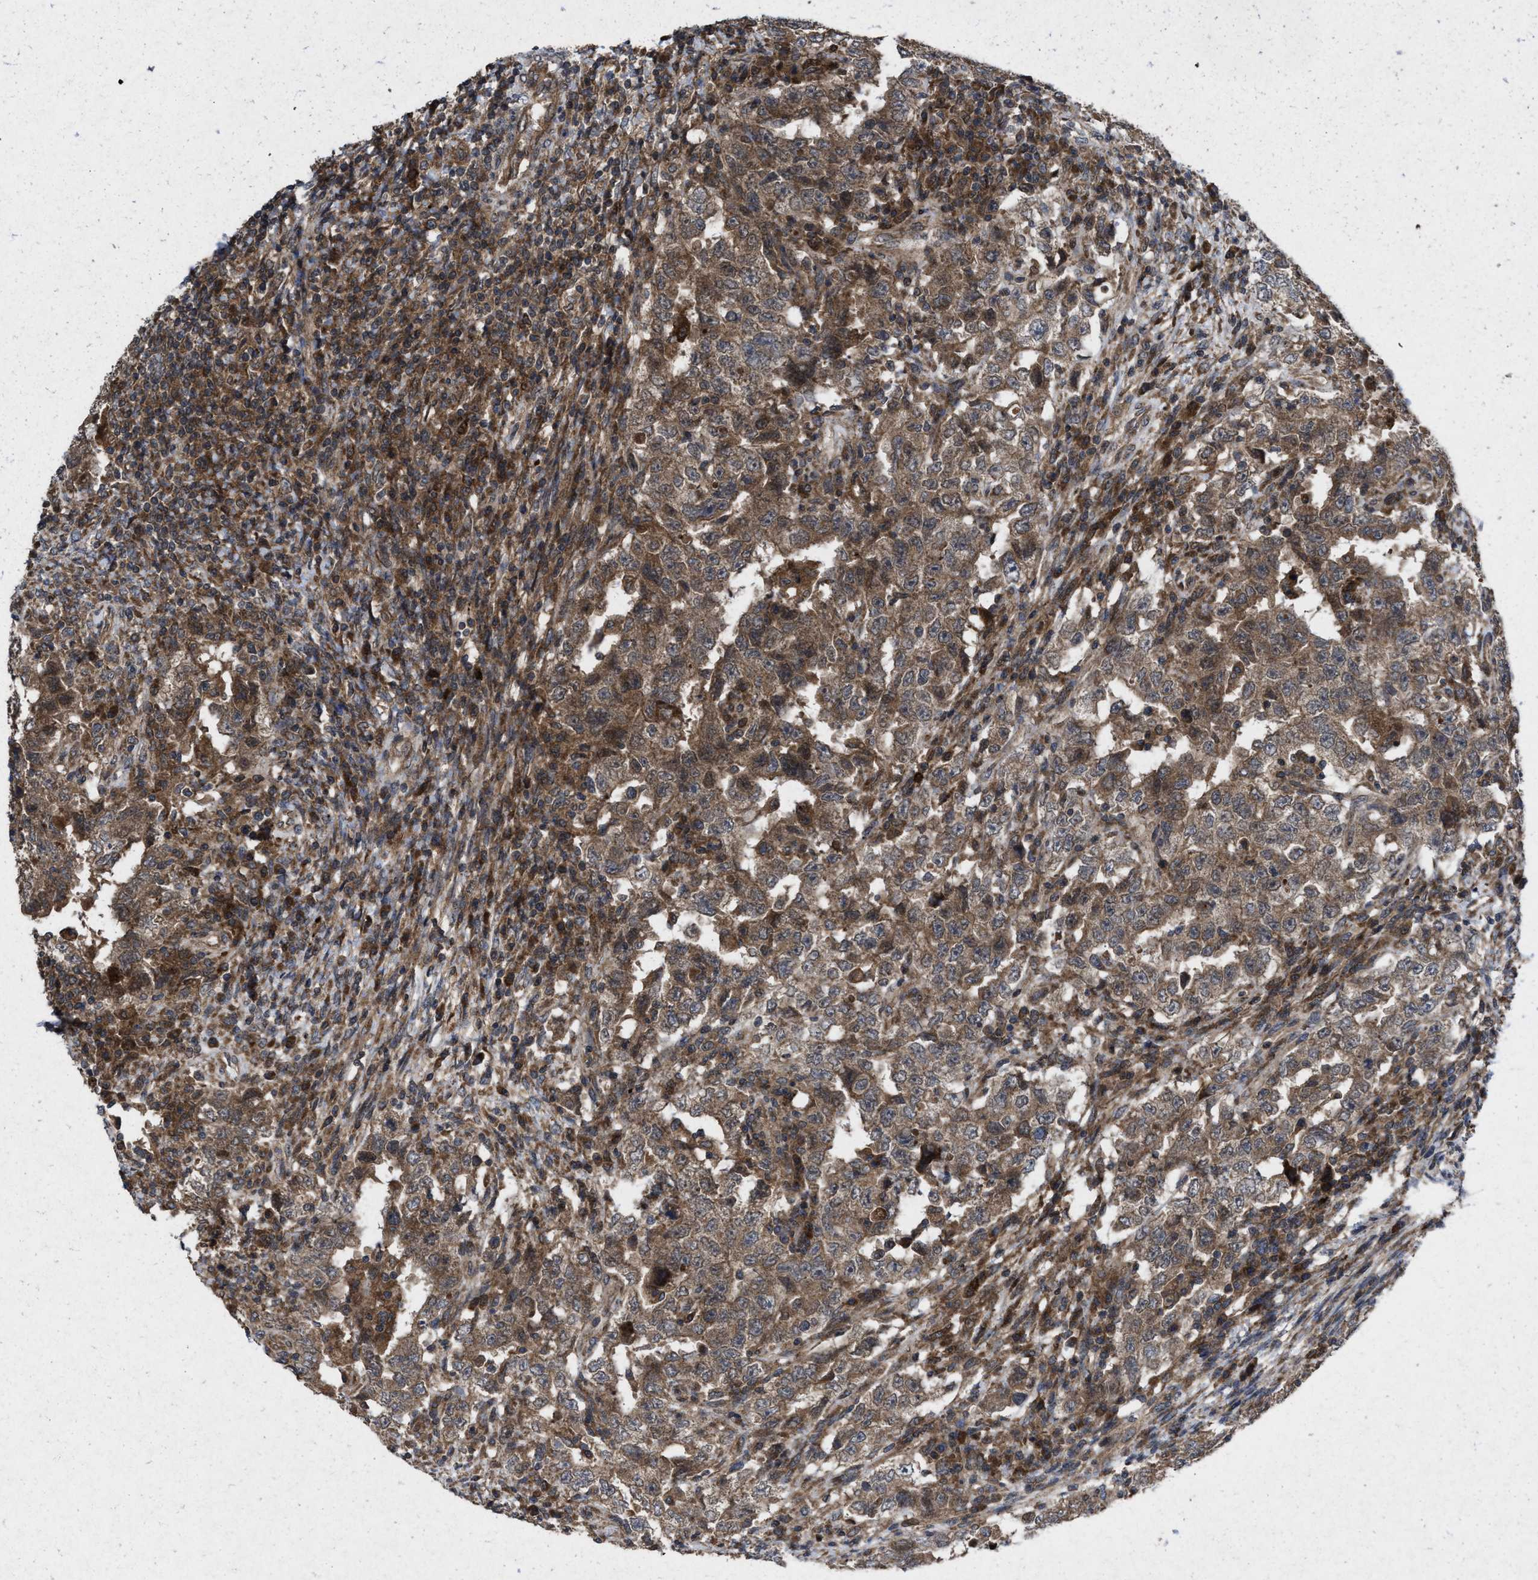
{"staining": {"intensity": "moderate", "quantity": ">75%", "location": "cytoplasmic/membranous"}, "tissue": "testis cancer", "cell_type": "Tumor cells", "image_type": "cancer", "snomed": [{"axis": "morphology", "description": "Carcinoma, Embryonal, NOS"}, {"axis": "topography", "description": "Testis"}], "caption": "A medium amount of moderate cytoplasmic/membranous expression is present in approximately >75% of tumor cells in embryonal carcinoma (testis) tissue.", "gene": "MSI2", "patient": {"sex": "male", "age": 26}}